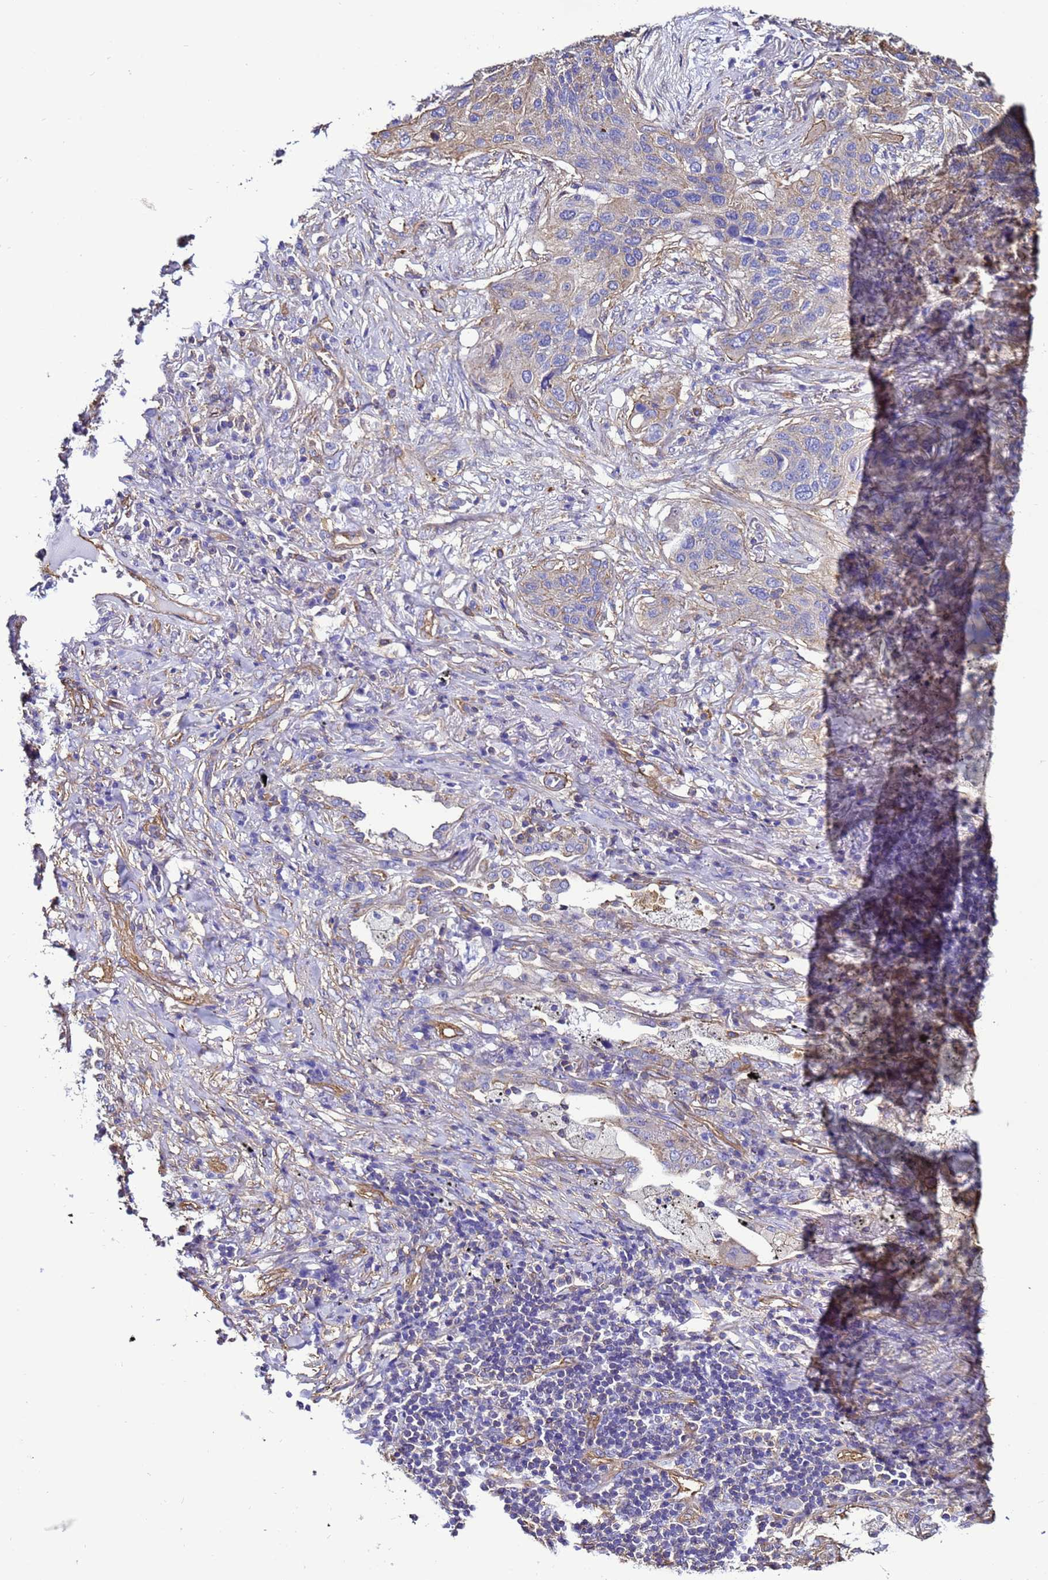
{"staining": {"intensity": "weak", "quantity": "<25%", "location": "cytoplasmic/membranous"}, "tissue": "lung cancer", "cell_type": "Tumor cells", "image_type": "cancer", "snomed": [{"axis": "morphology", "description": "Squamous cell carcinoma, NOS"}, {"axis": "topography", "description": "Lung"}], "caption": "Photomicrograph shows no protein expression in tumor cells of lung squamous cell carcinoma tissue.", "gene": "MYL12A", "patient": {"sex": "female", "age": 63}}